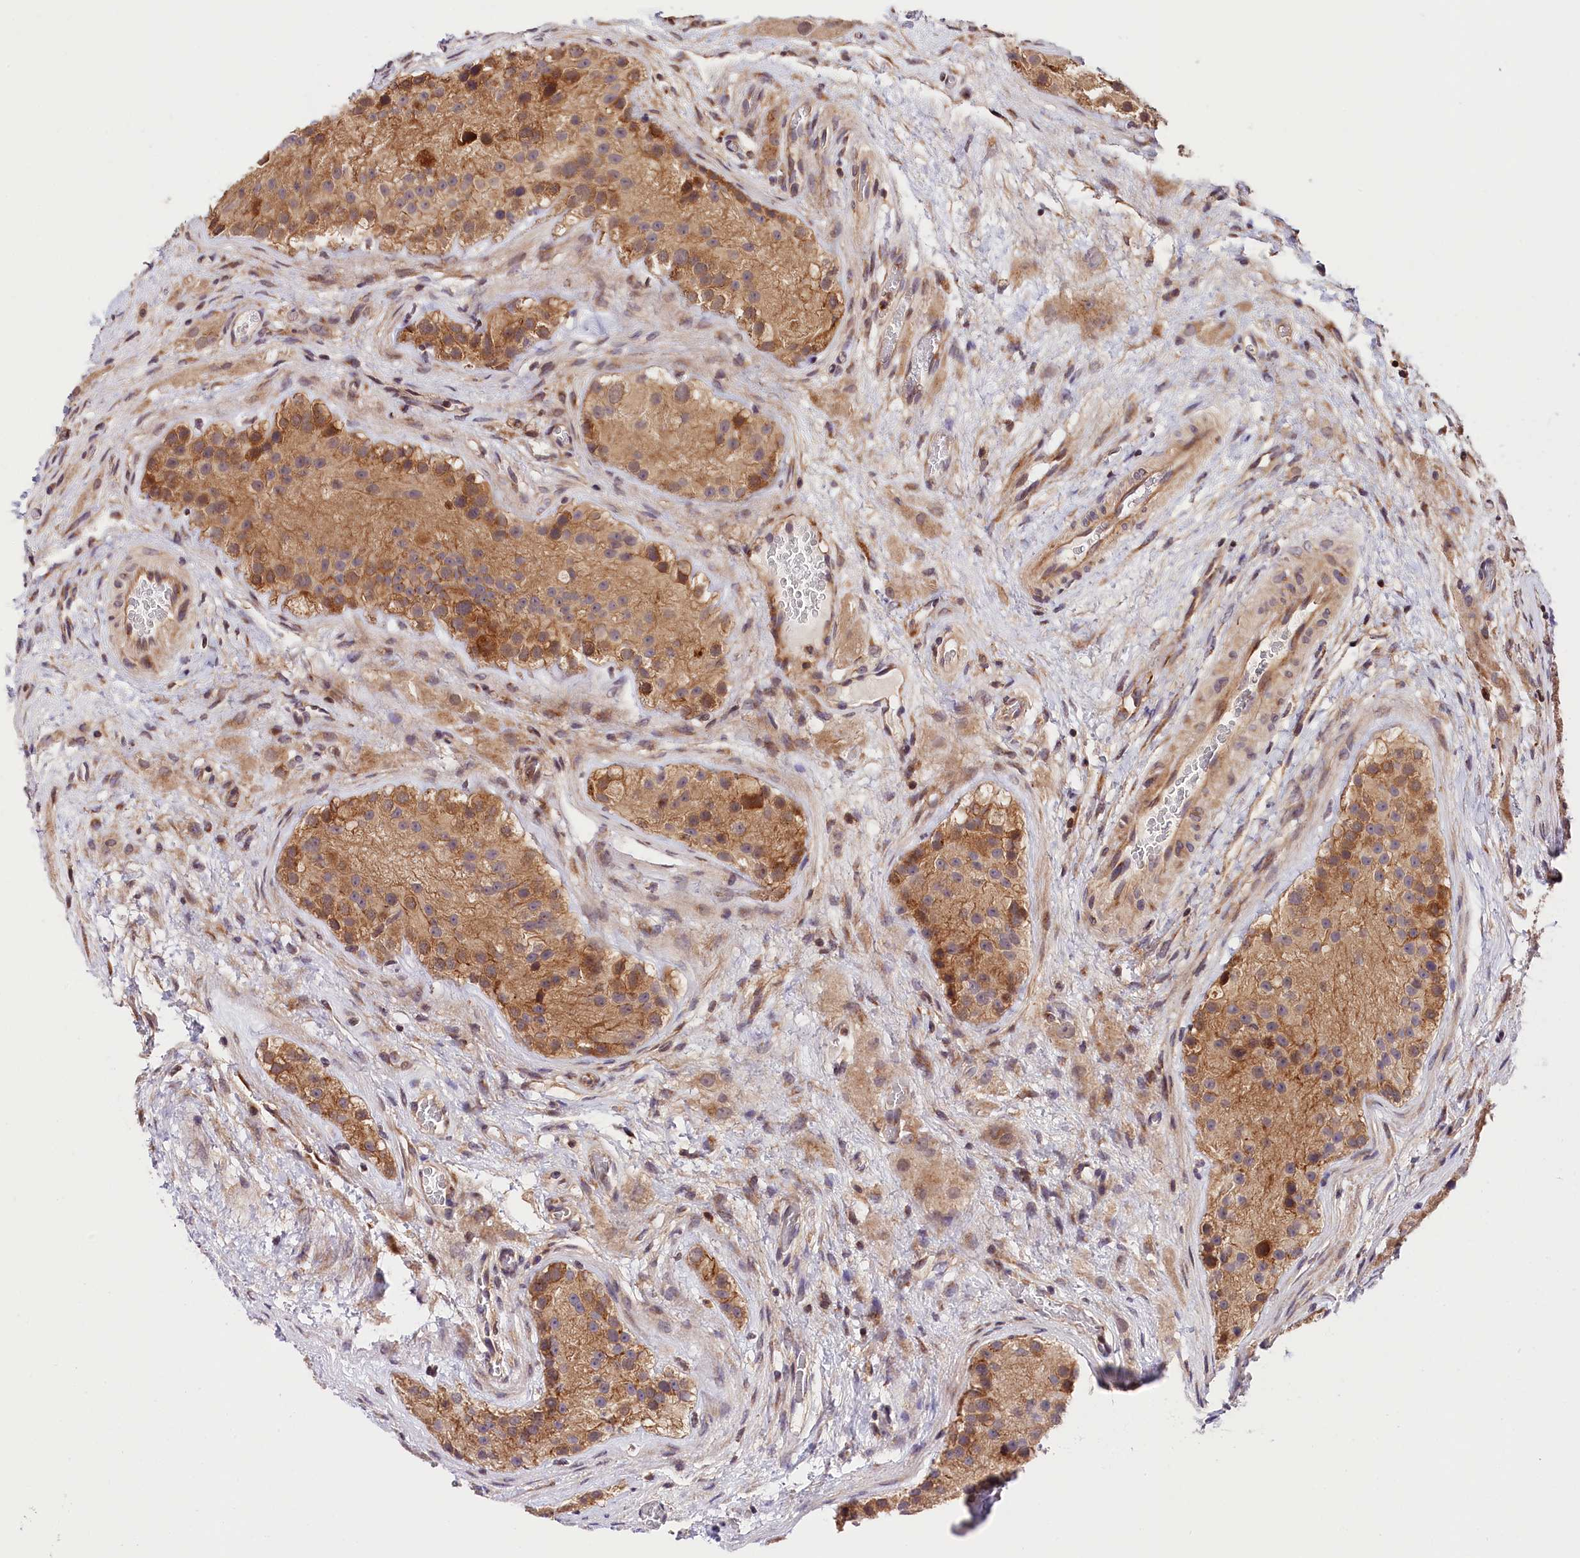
{"staining": {"intensity": "moderate", "quantity": ">75%", "location": "cytoplasmic/membranous"}, "tissue": "testis cancer", "cell_type": "Tumor cells", "image_type": "cancer", "snomed": [{"axis": "morphology", "description": "Carcinoma, Embryonal, NOS"}, {"axis": "topography", "description": "Testis"}], "caption": "Tumor cells reveal medium levels of moderate cytoplasmic/membranous positivity in approximately >75% of cells in testis cancer. The staining was performed using DAB (3,3'-diaminobenzidine) to visualize the protein expression in brown, while the nuclei were stained in blue with hematoxylin (Magnification: 20x).", "gene": "CHORDC1", "patient": {"sex": "male", "age": 26}}